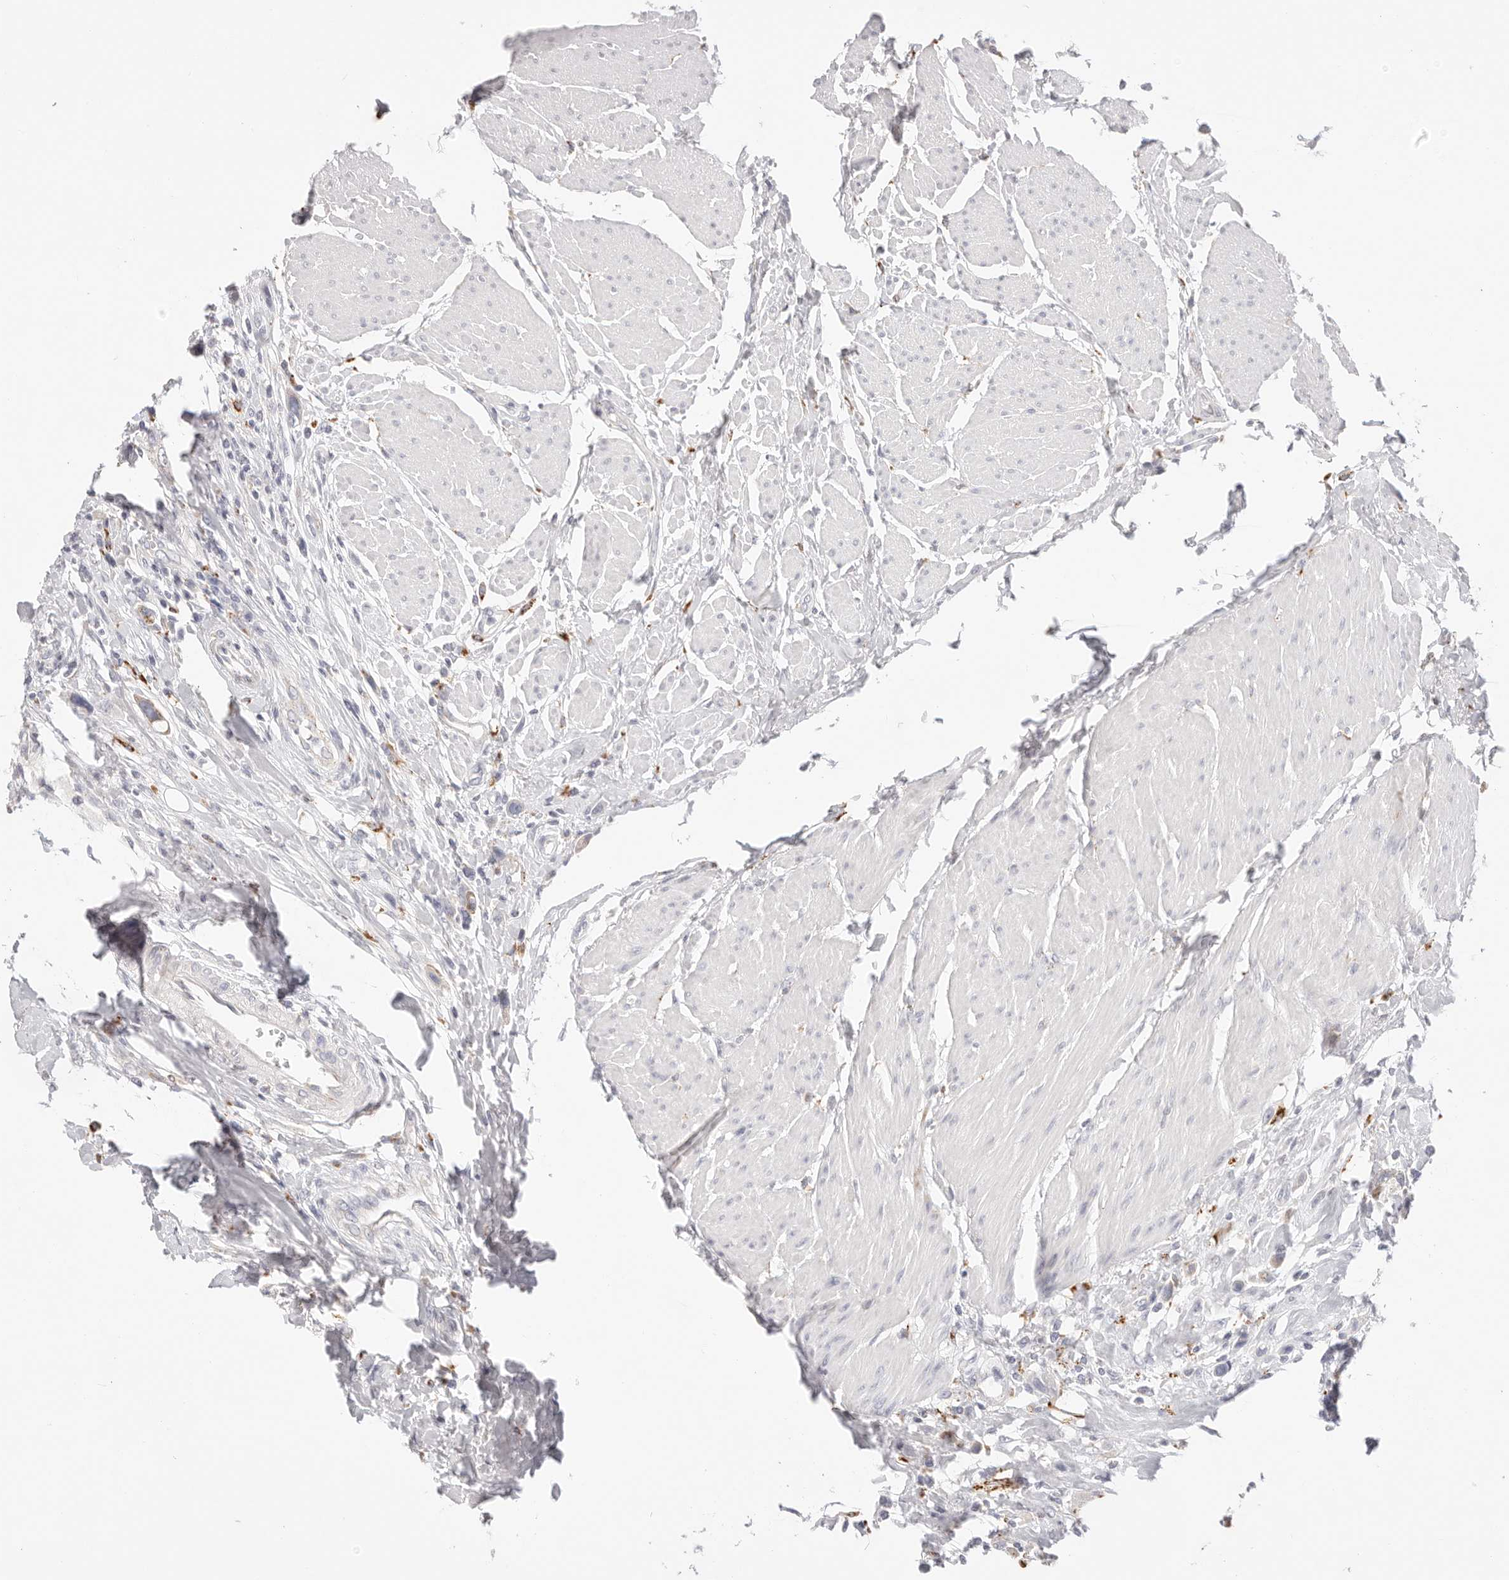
{"staining": {"intensity": "moderate", "quantity": "<25%", "location": "cytoplasmic/membranous"}, "tissue": "urothelial cancer", "cell_type": "Tumor cells", "image_type": "cancer", "snomed": [{"axis": "morphology", "description": "Urothelial carcinoma, High grade"}, {"axis": "topography", "description": "Urinary bladder"}], "caption": "Moderate cytoplasmic/membranous expression is identified in about <25% of tumor cells in urothelial cancer.", "gene": "STKLD1", "patient": {"sex": "male", "age": 50}}